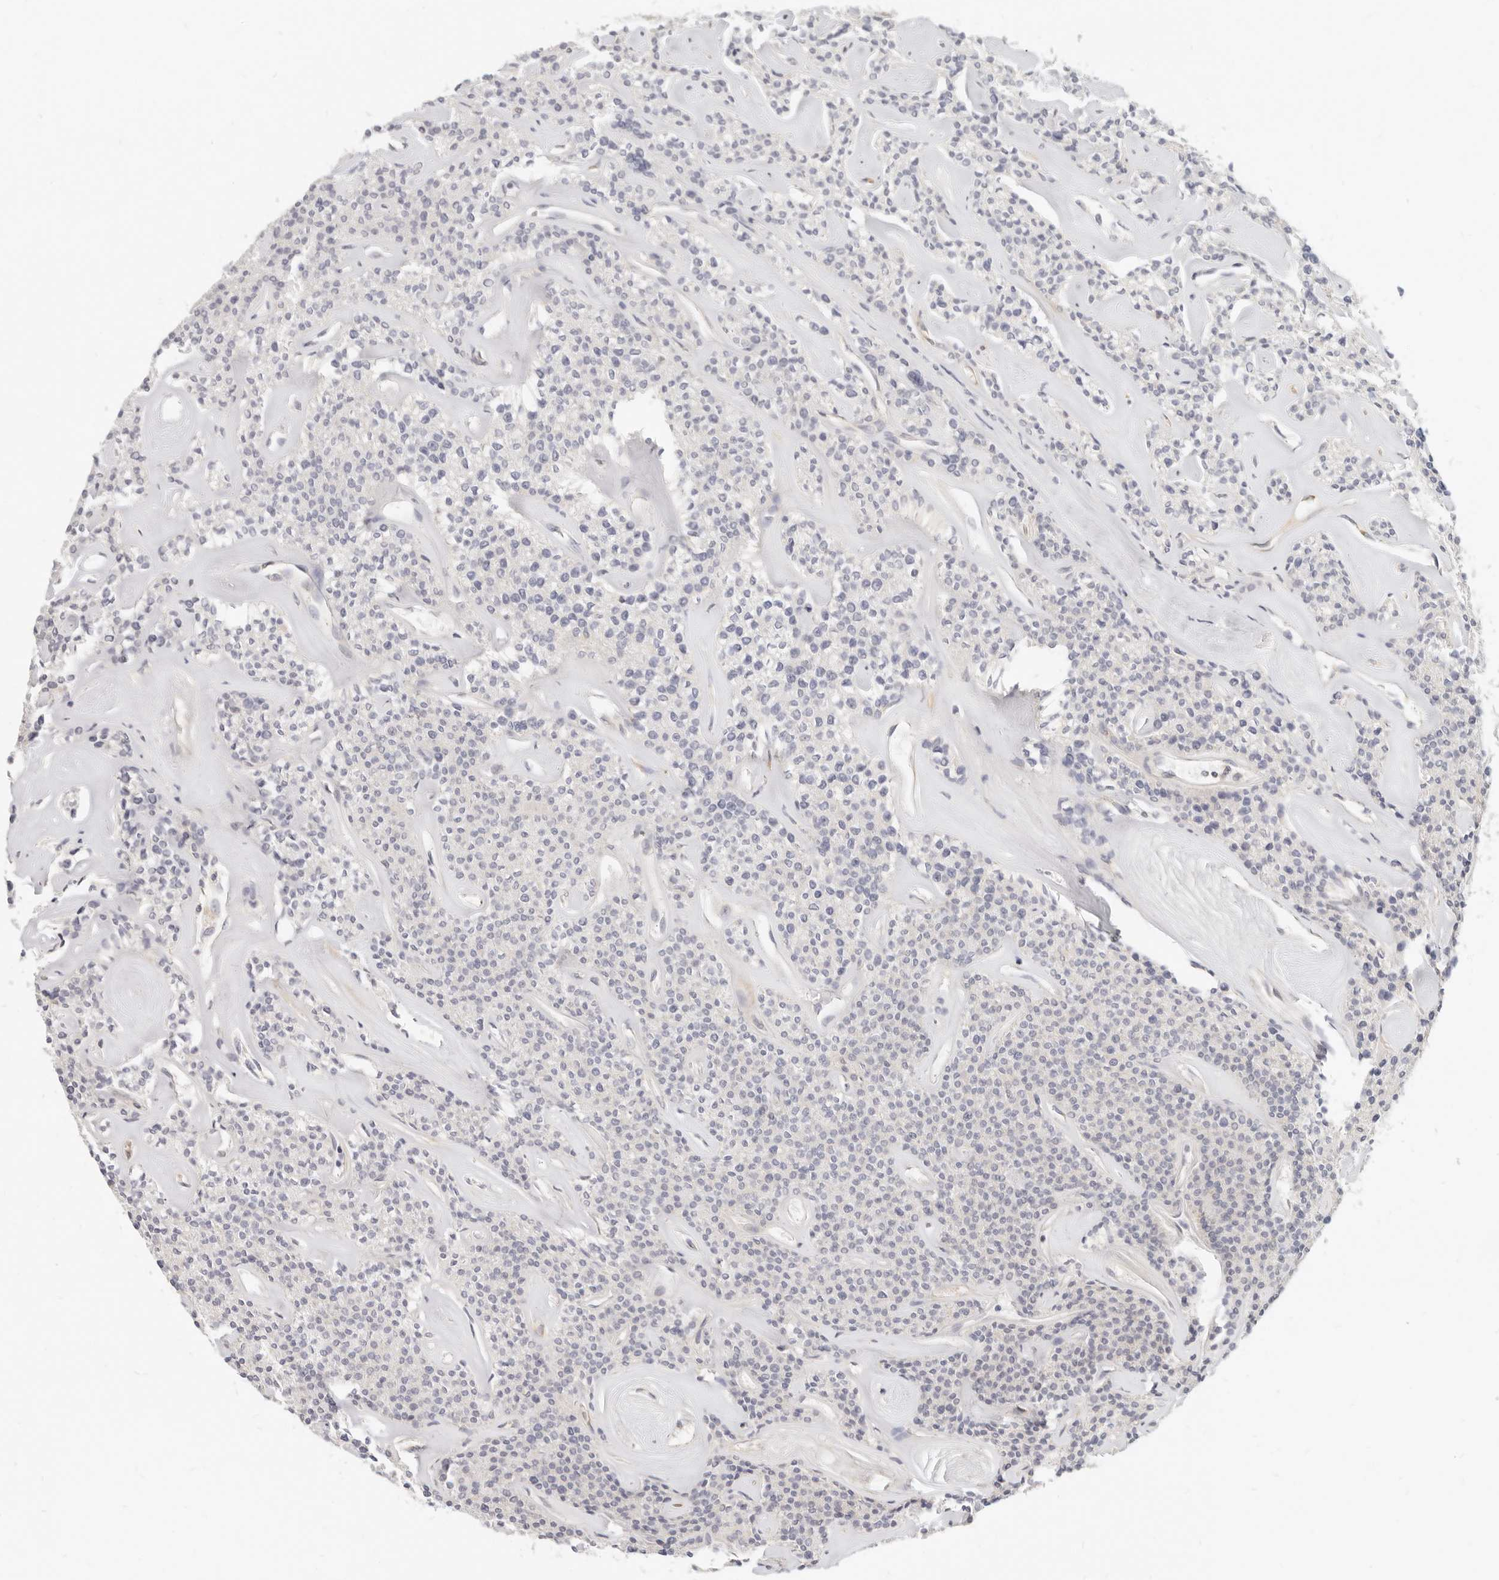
{"staining": {"intensity": "negative", "quantity": "none", "location": "none"}, "tissue": "parathyroid gland", "cell_type": "Glandular cells", "image_type": "normal", "snomed": [{"axis": "morphology", "description": "Normal tissue, NOS"}, {"axis": "topography", "description": "Parathyroid gland"}], "caption": "Immunohistochemical staining of unremarkable parathyroid gland displays no significant staining in glandular cells.", "gene": "LTB4R2", "patient": {"sex": "male", "age": 46}}